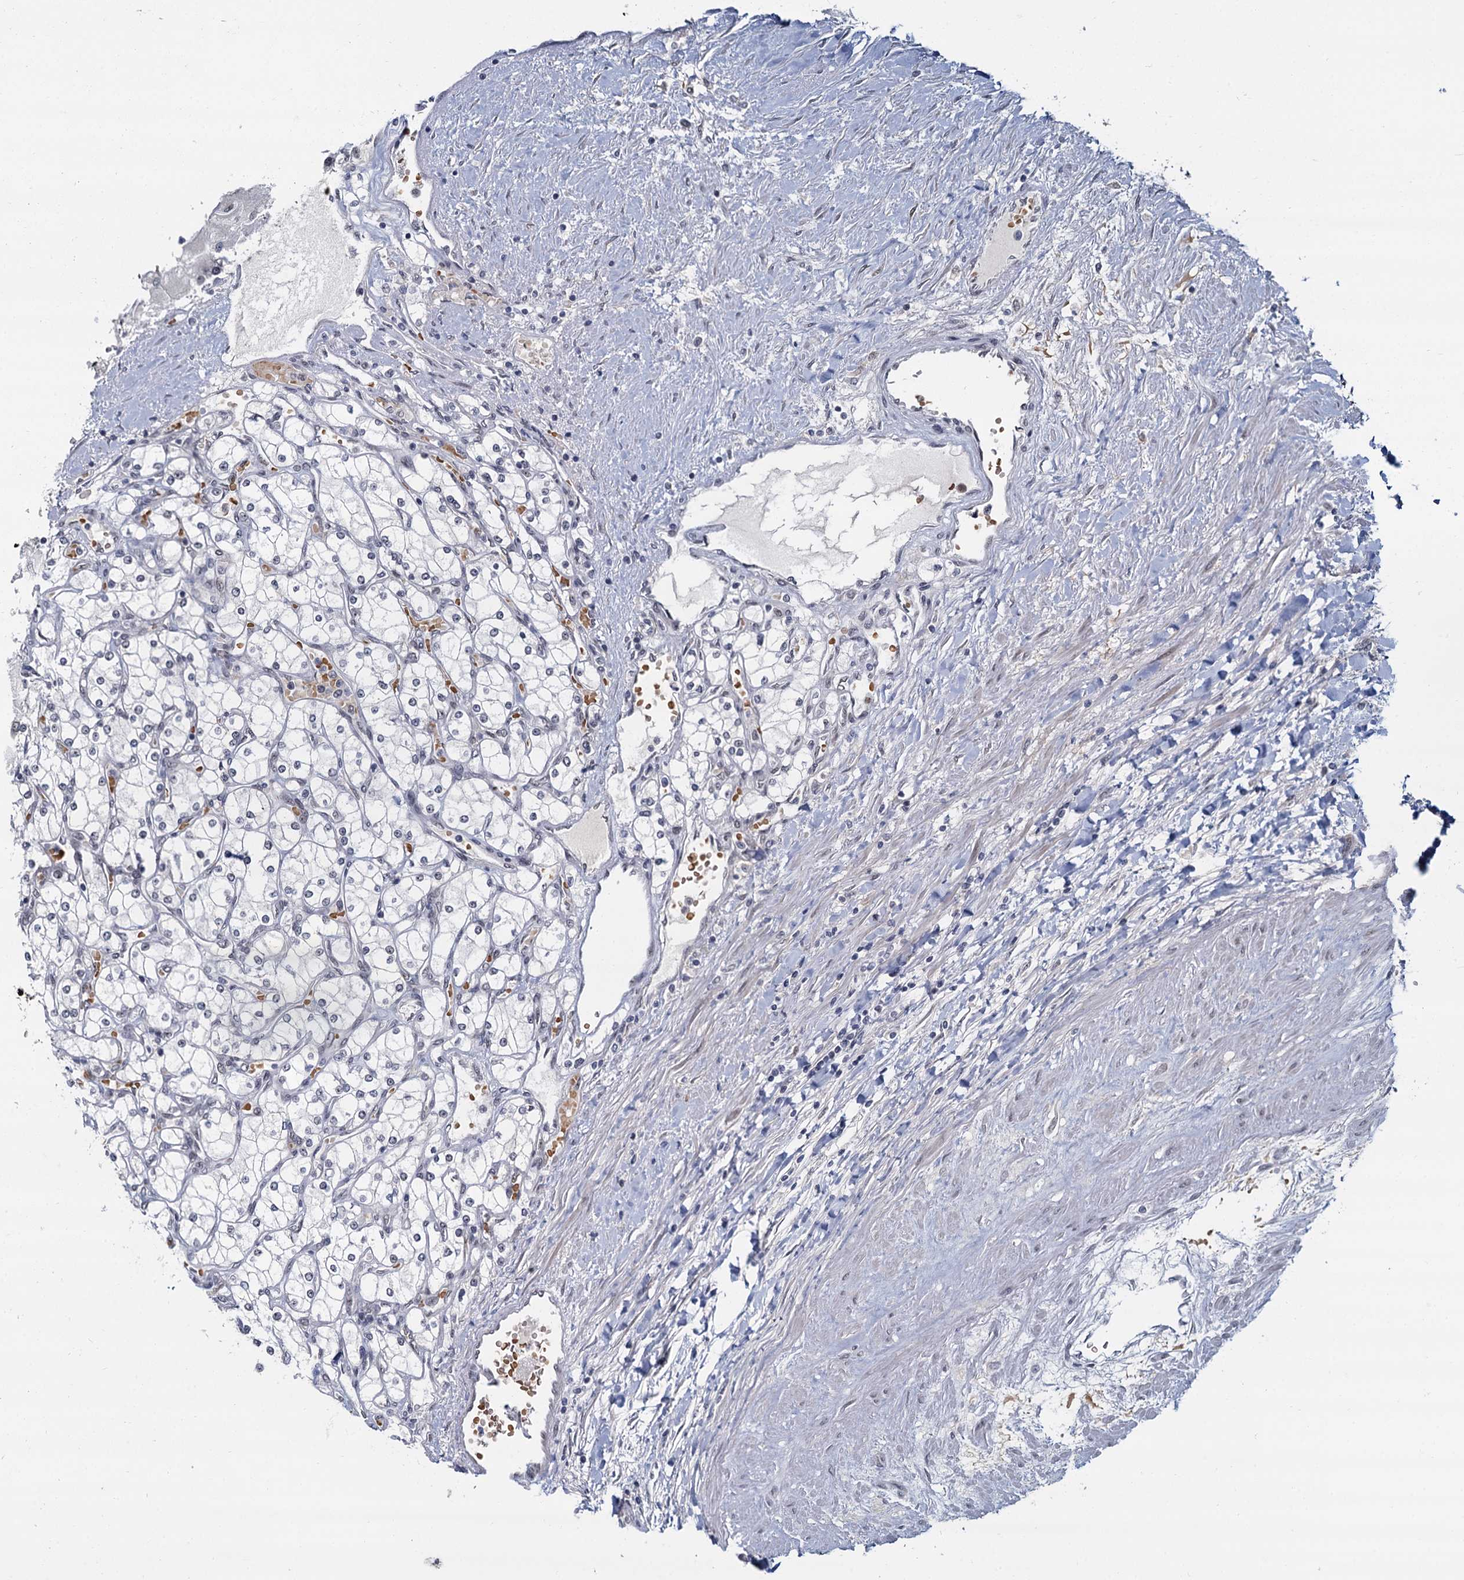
{"staining": {"intensity": "negative", "quantity": "none", "location": "none"}, "tissue": "renal cancer", "cell_type": "Tumor cells", "image_type": "cancer", "snomed": [{"axis": "morphology", "description": "Adenocarcinoma, NOS"}, {"axis": "topography", "description": "Kidney"}], "caption": "Tumor cells are negative for protein expression in human renal cancer (adenocarcinoma).", "gene": "RPRD1A", "patient": {"sex": "male", "age": 80}}